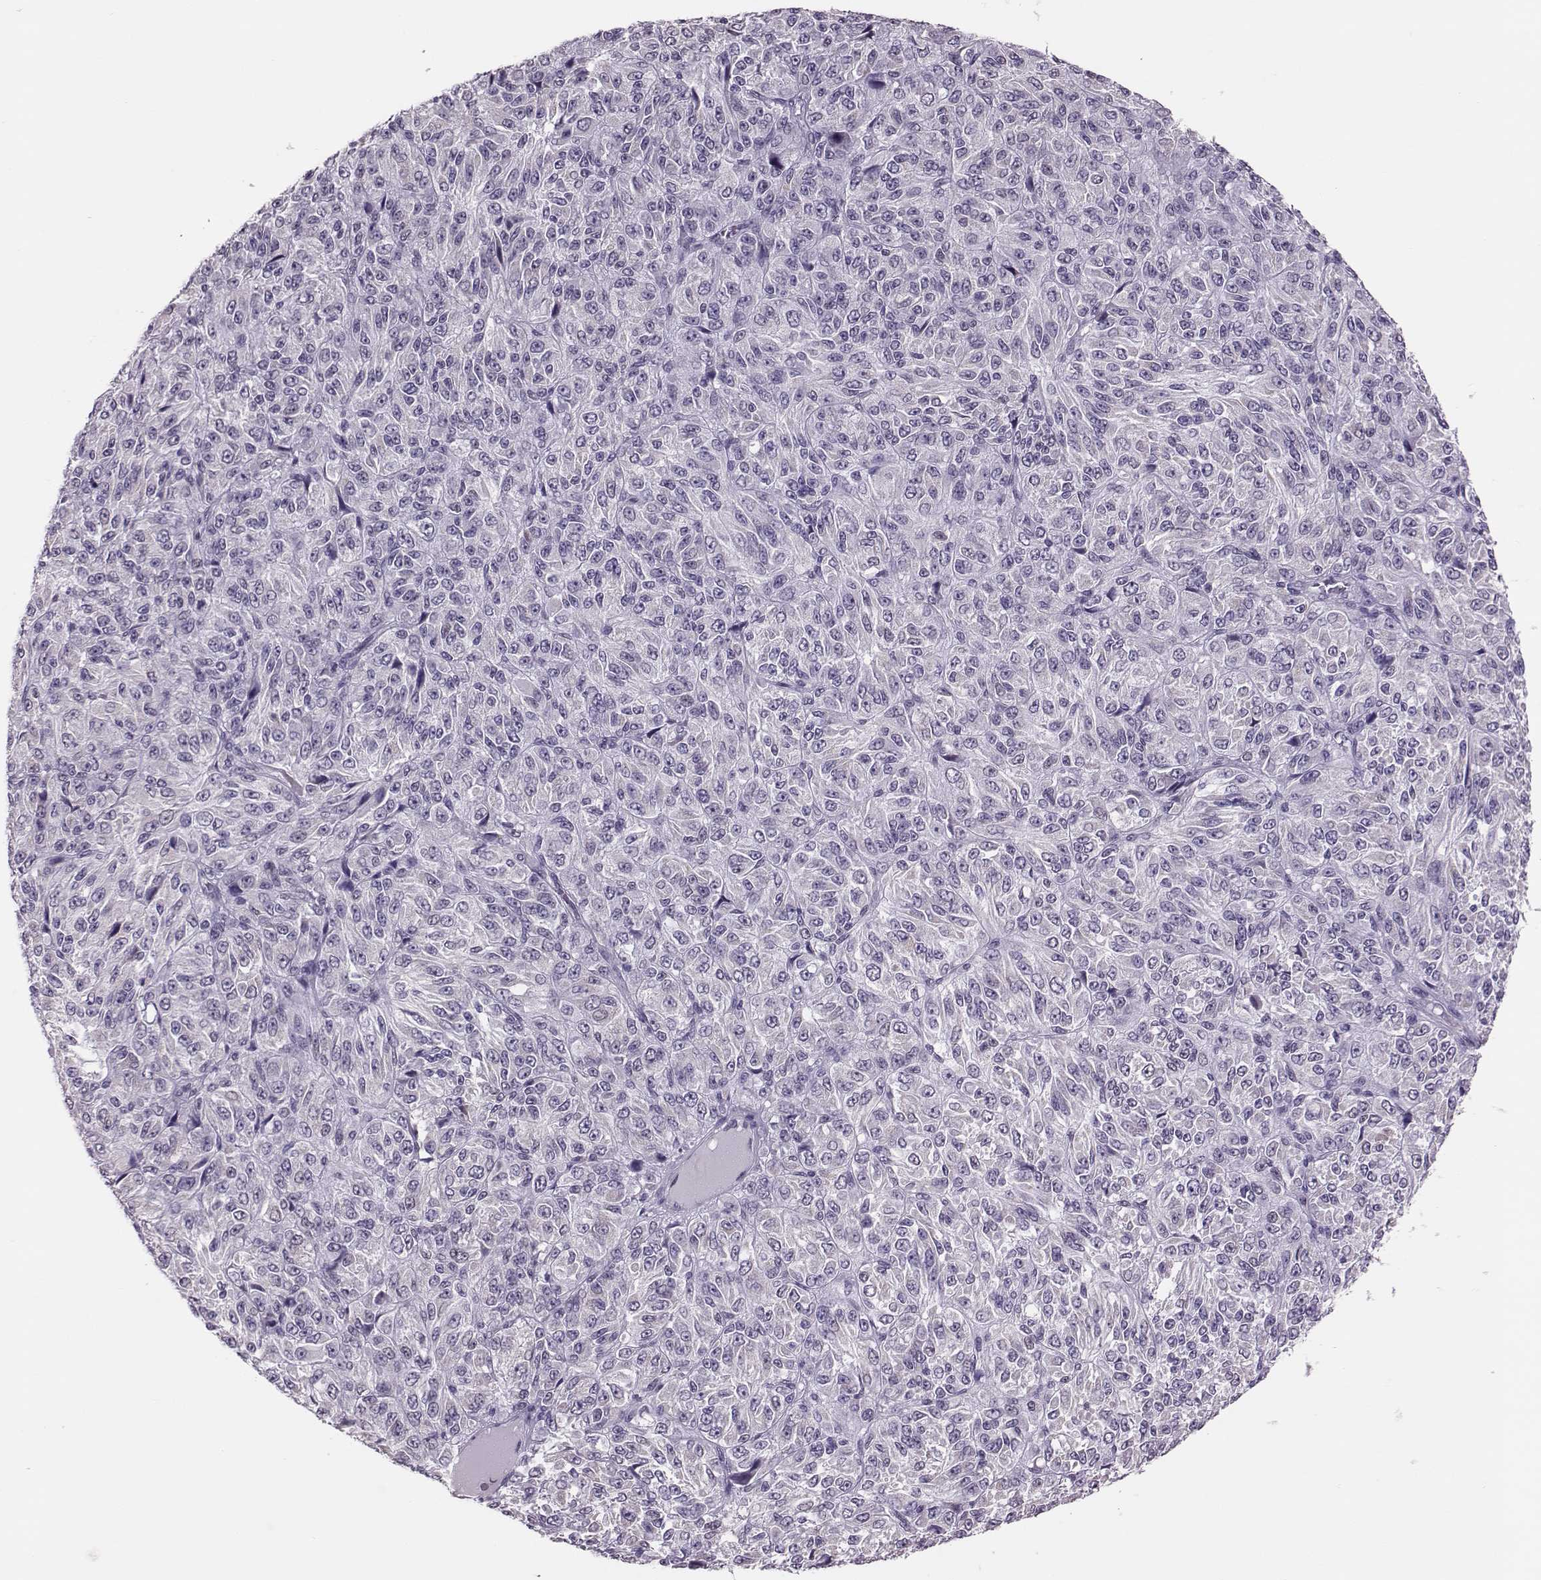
{"staining": {"intensity": "negative", "quantity": "none", "location": "none"}, "tissue": "melanoma", "cell_type": "Tumor cells", "image_type": "cancer", "snomed": [{"axis": "morphology", "description": "Malignant melanoma, Metastatic site"}, {"axis": "topography", "description": "Brain"}], "caption": "Tumor cells show no significant positivity in malignant melanoma (metastatic site).", "gene": "DNAAF1", "patient": {"sex": "female", "age": 56}}